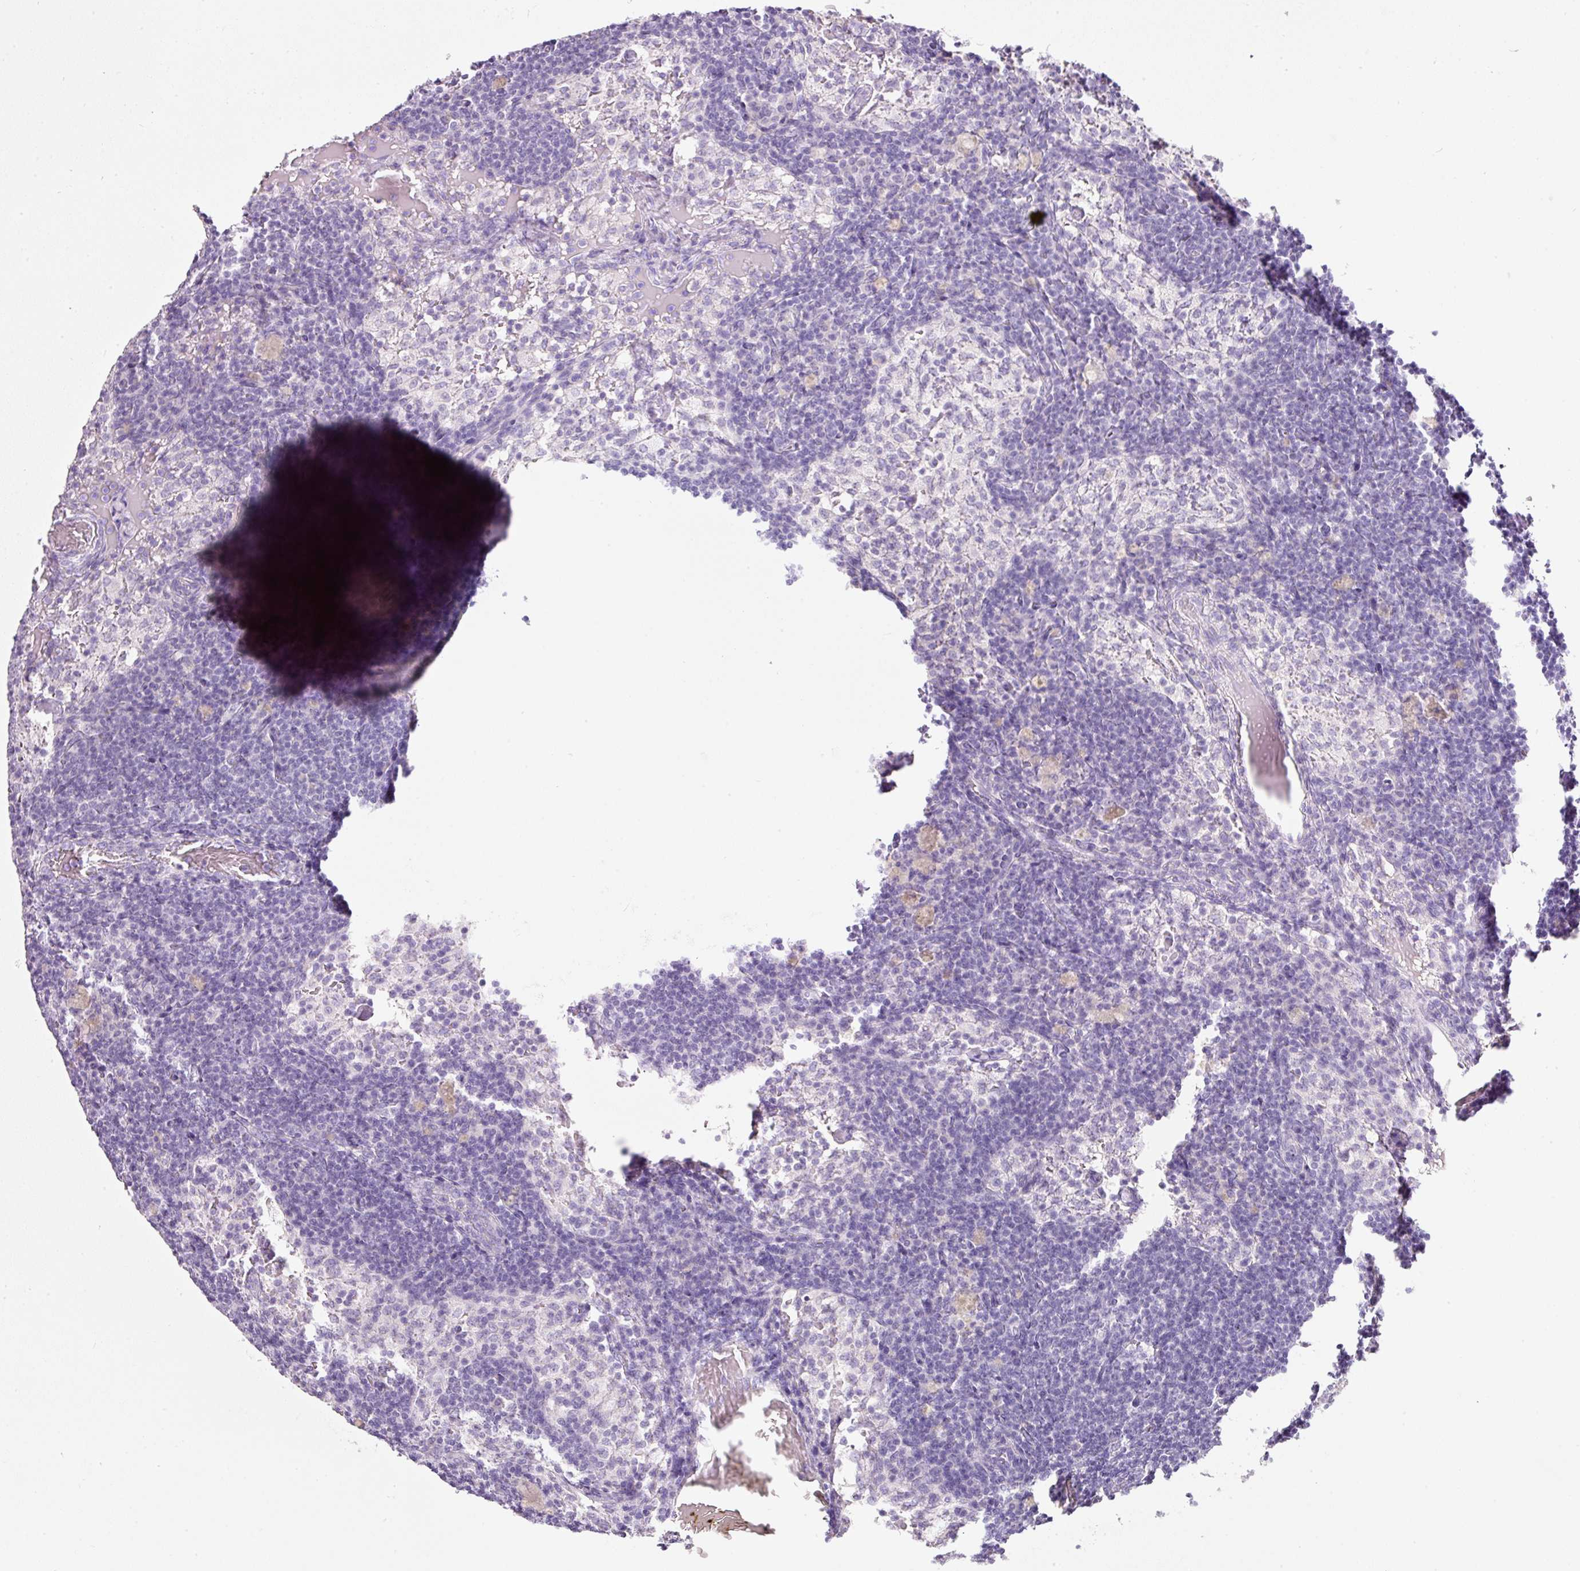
{"staining": {"intensity": "negative", "quantity": "none", "location": "none"}, "tissue": "lymph node", "cell_type": "Germinal center cells", "image_type": "normal", "snomed": [{"axis": "morphology", "description": "Normal tissue, NOS"}, {"axis": "topography", "description": "Lymph node"}], "caption": "Human lymph node stained for a protein using IHC demonstrates no positivity in germinal center cells.", "gene": "SLC2A2", "patient": {"sex": "male", "age": 49}}